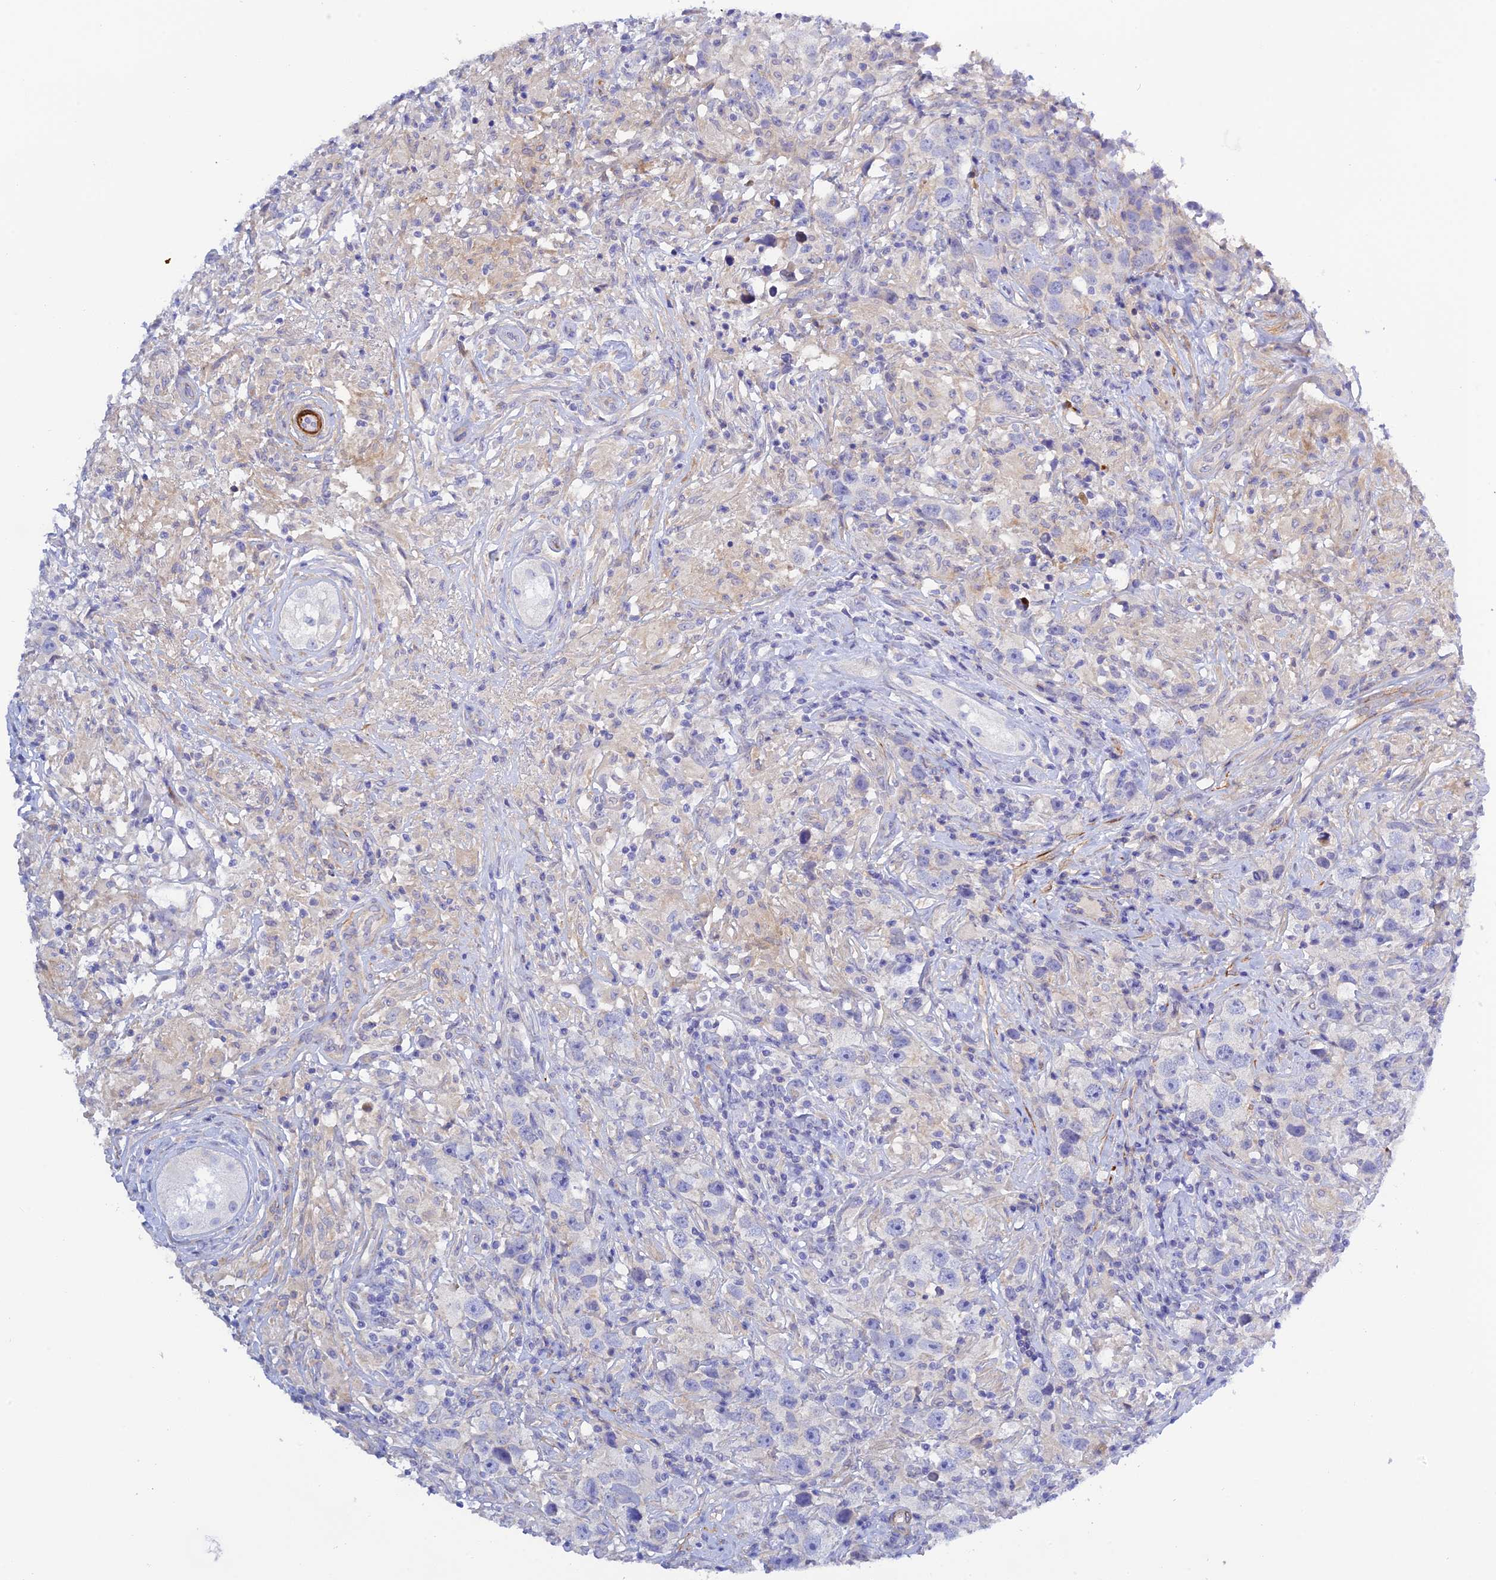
{"staining": {"intensity": "negative", "quantity": "none", "location": "none"}, "tissue": "testis cancer", "cell_type": "Tumor cells", "image_type": "cancer", "snomed": [{"axis": "morphology", "description": "Seminoma, NOS"}, {"axis": "topography", "description": "Testis"}], "caption": "This is a photomicrograph of IHC staining of seminoma (testis), which shows no expression in tumor cells. The staining was performed using DAB (3,3'-diaminobenzidine) to visualize the protein expression in brown, while the nuclei were stained in blue with hematoxylin (Magnification: 20x).", "gene": "ZDHHC16", "patient": {"sex": "male", "age": 49}}